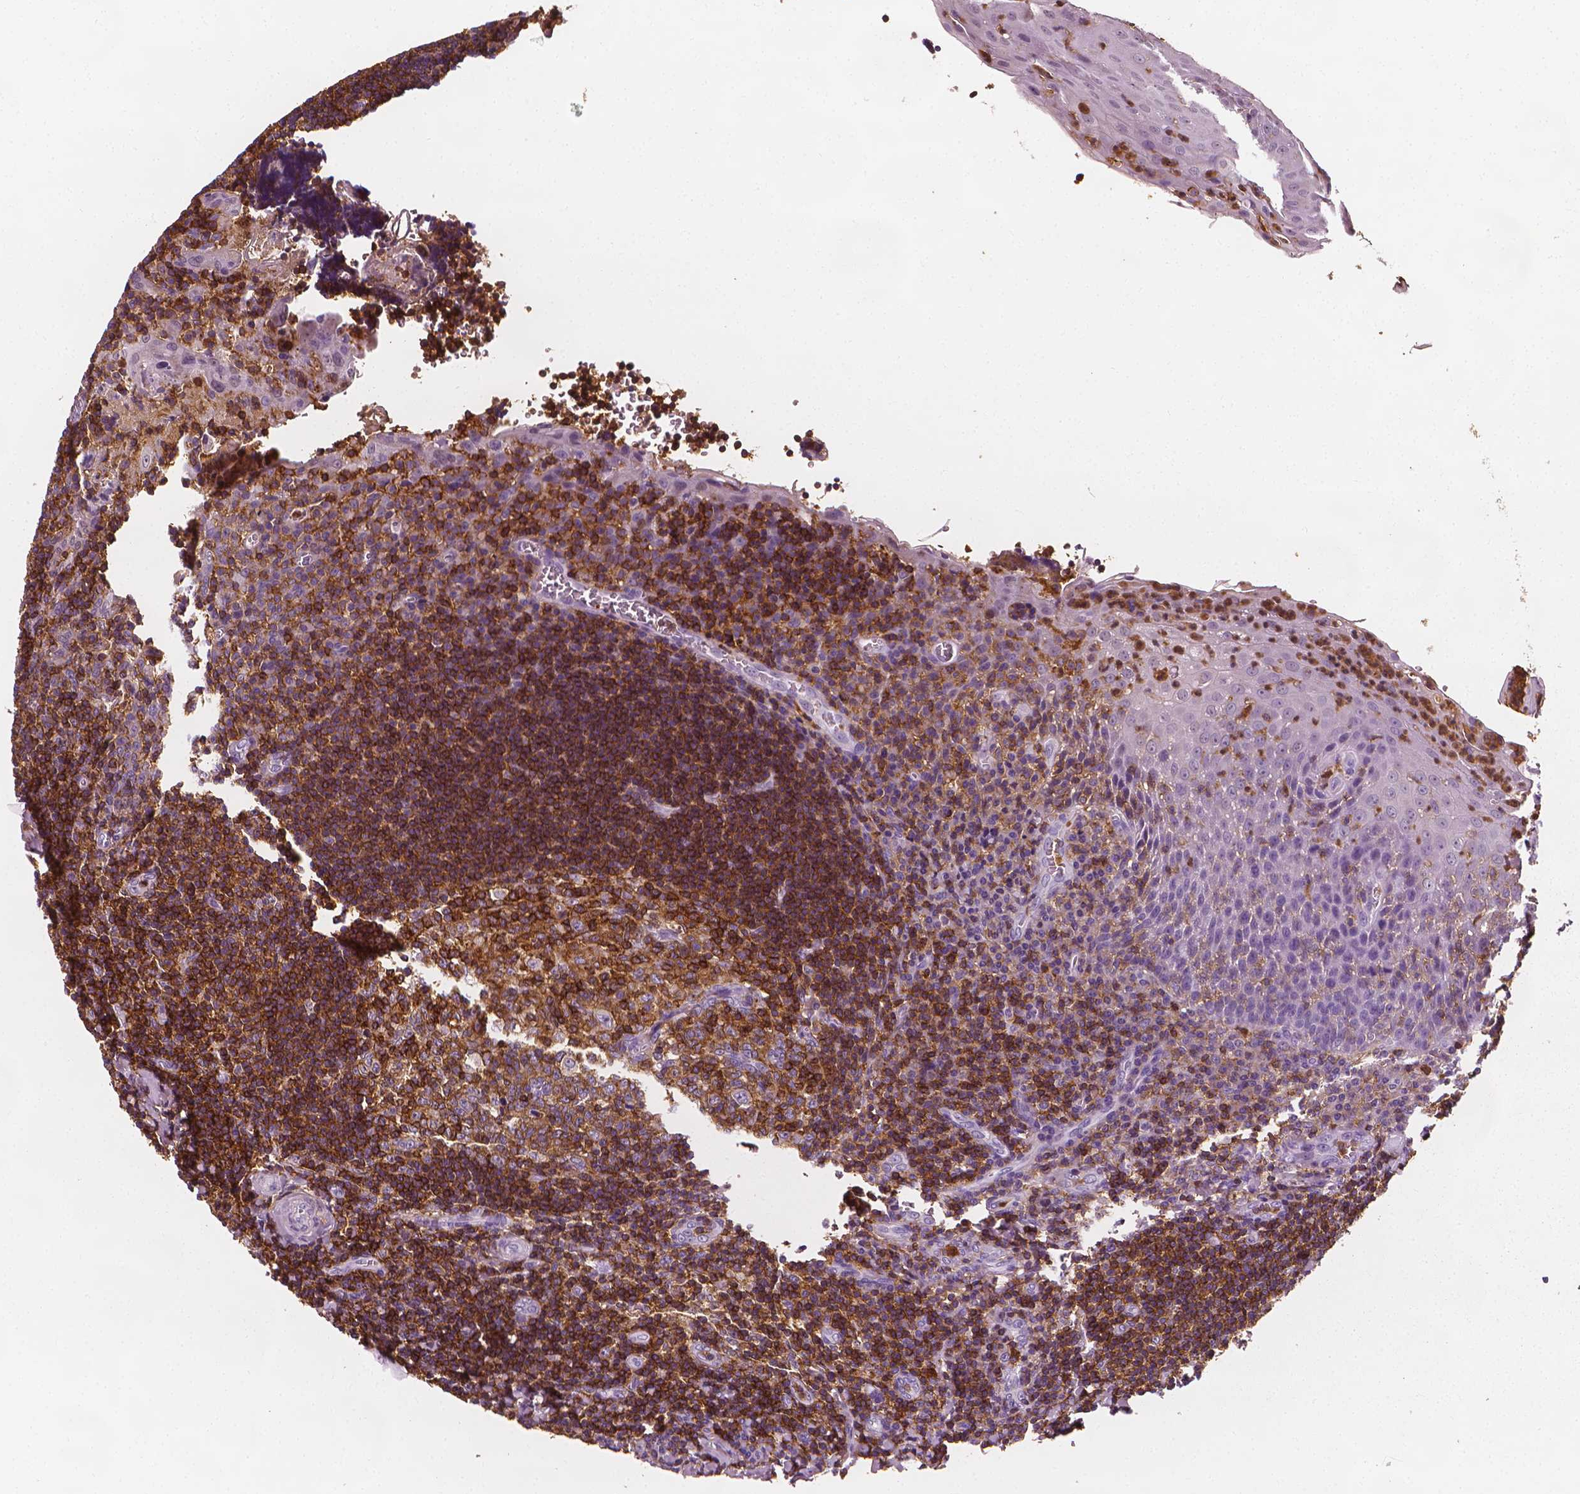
{"staining": {"intensity": "strong", "quantity": ">75%", "location": "cytoplasmic/membranous"}, "tissue": "tonsil", "cell_type": "Germinal center cells", "image_type": "normal", "snomed": [{"axis": "morphology", "description": "Normal tissue, NOS"}, {"axis": "morphology", "description": "Inflammation, NOS"}, {"axis": "topography", "description": "Tonsil"}], "caption": "A brown stain highlights strong cytoplasmic/membranous positivity of a protein in germinal center cells of benign human tonsil. (DAB IHC, brown staining for protein, blue staining for nuclei).", "gene": "PTPRC", "patient": {"sex": "female", "age": 31}}